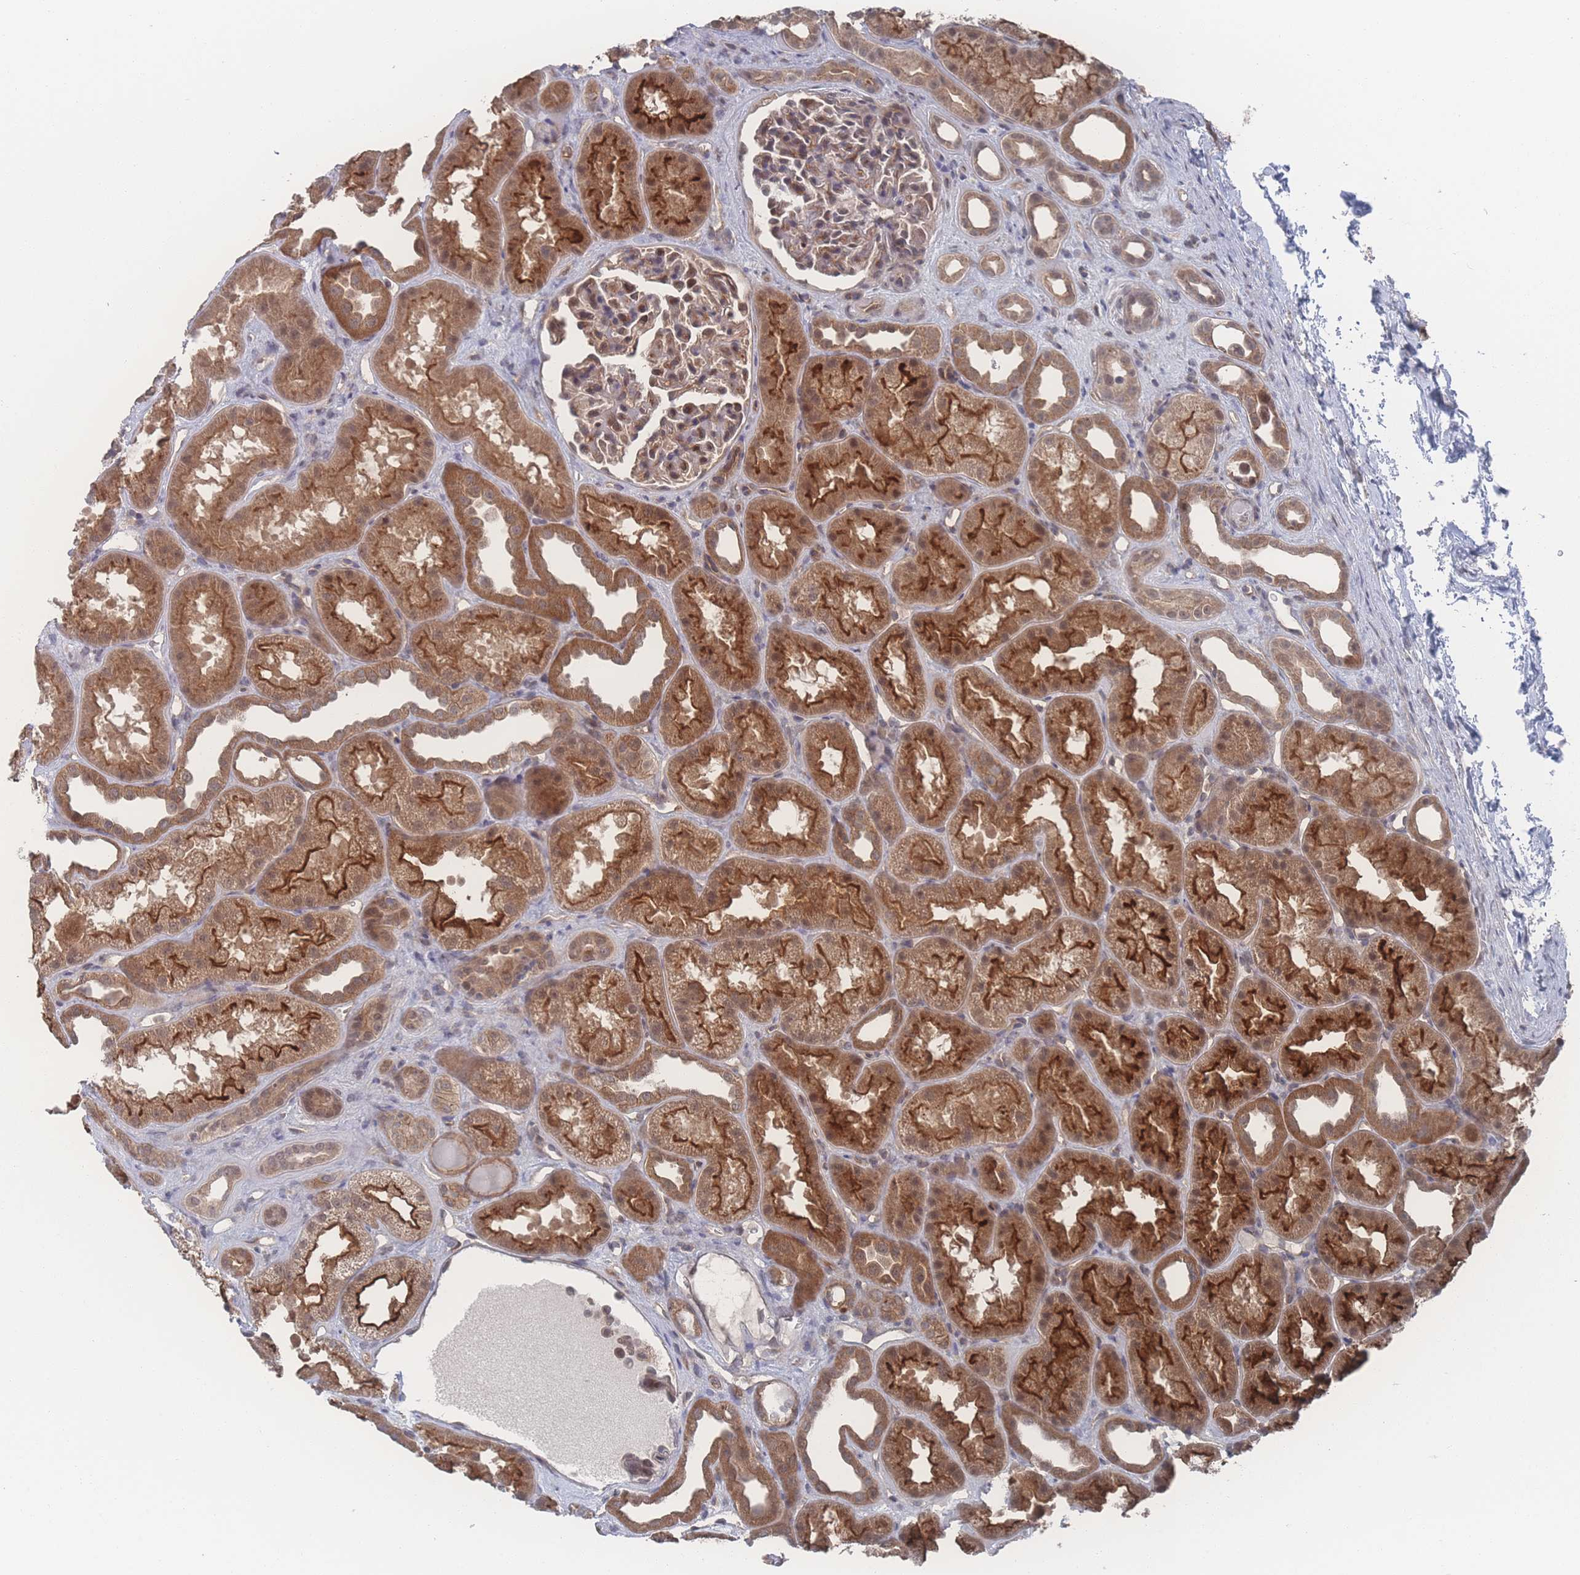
{"staining": {"intensity": "weak", "quantity": ">75%", "location": "cytoplasmic/membranous,nuclear"}, "tissue": "kidney", "cell_type": "Cells in glomeruli", "image_type": "normal", "snomed": [{"axis": "morphology", "description": "Normal tissue, NOS"}, {"axis": "topography", "description": "Kidney"}], "caption": "IHC of benign human kidney demonstrates low levels of weak cytoplasmic/membranous,nuclear positivity in approximately >75% of cells in glomeruli.", "gene": "NBEAL1", "patient": {"sex": "male", "age": 61}}